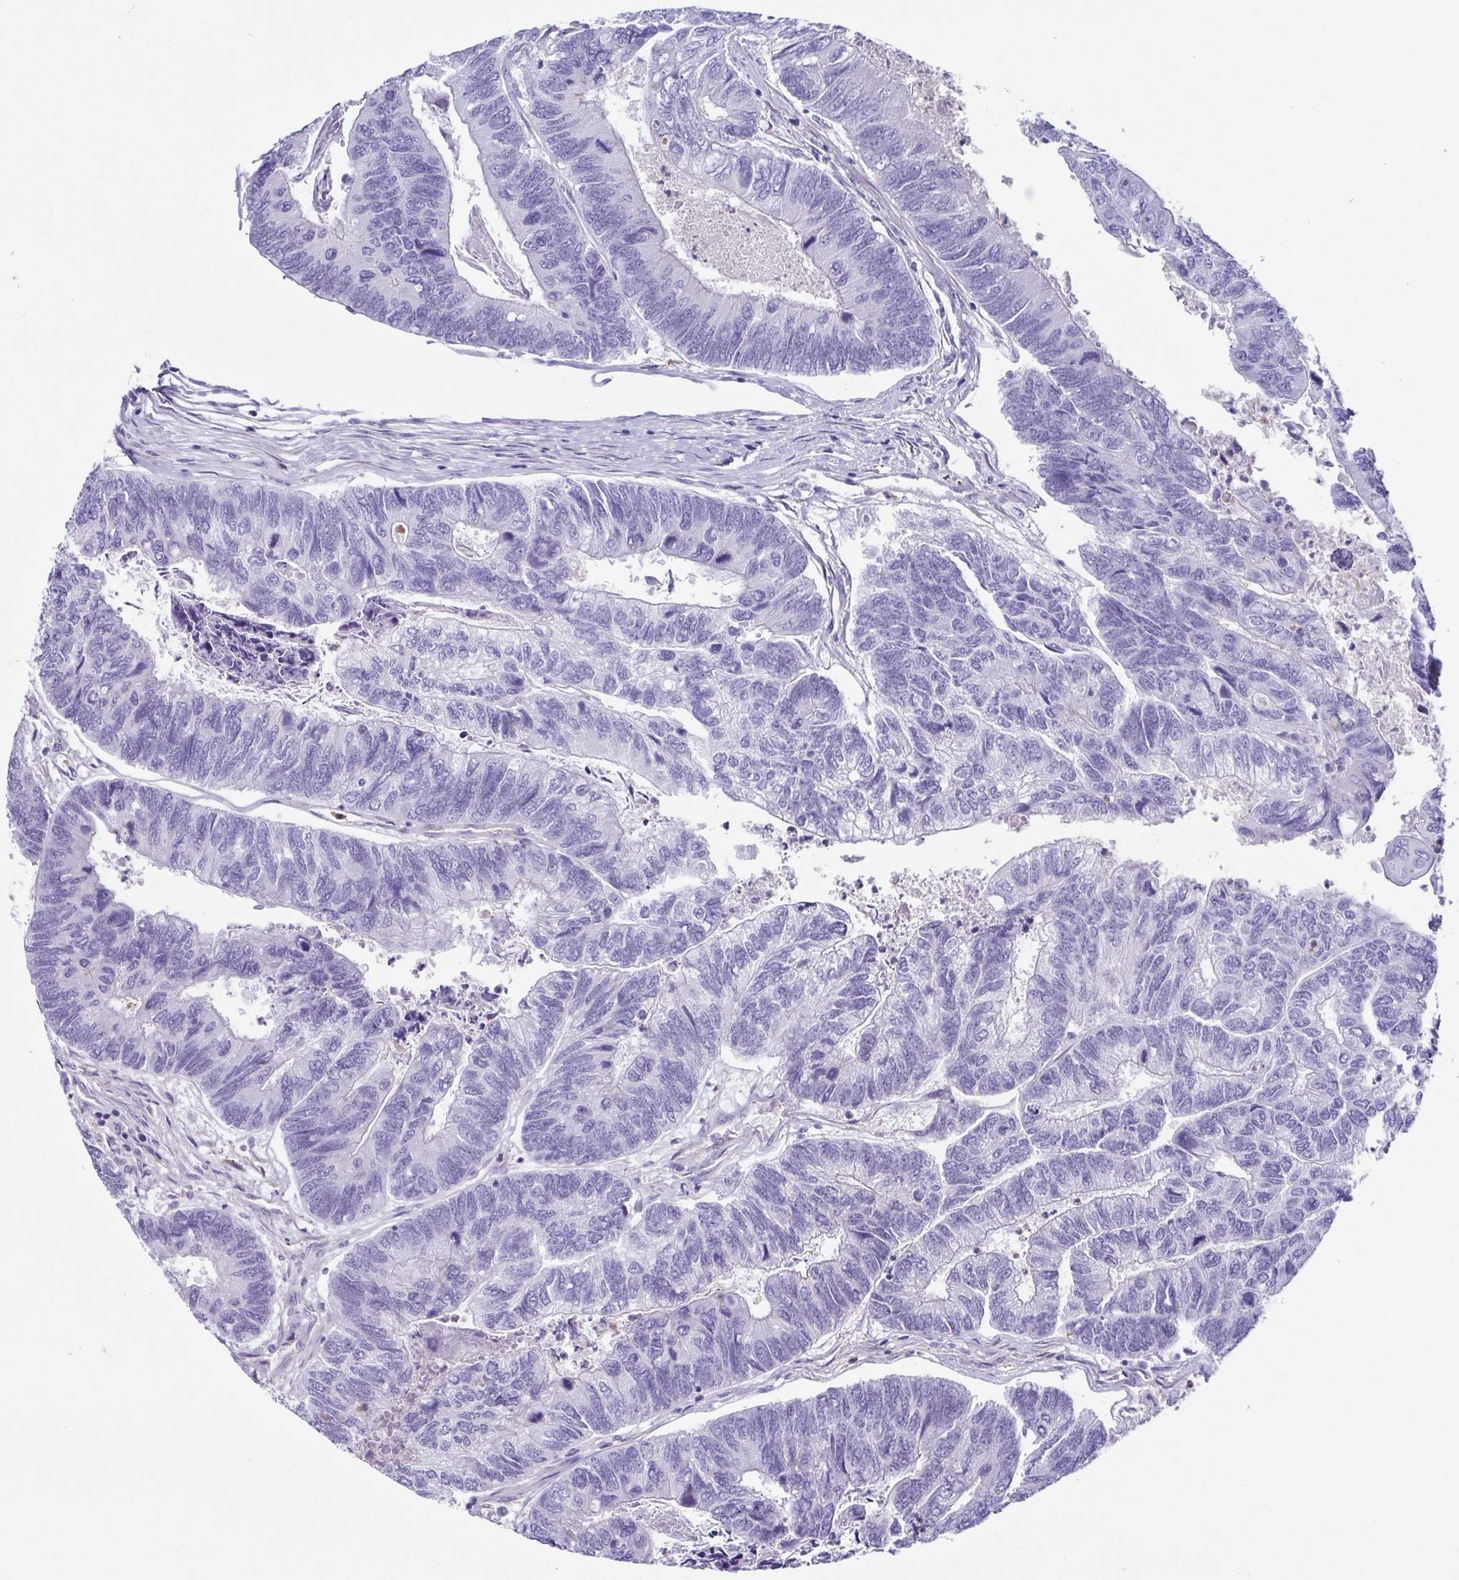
{"staining": {"intensity": "negative", "quantity": "none", "location": "none"}, "tissue": "colorectal cancer", "cell_type": "Tumor cells", "image_type": "cancer", "snomed": [{"axis": "morphology", "description": "Adenocarcinoma, NOS"}, {"axis": "topography", "description": "Colon"}], "caption": "Immunohistochemistry photomicrograph of adenocarcinoma (colorectal) stained for a protein (brown), which demonstrates no staining in tumor cells. (Stains: DAB (3,3'-diaminobenzidine) IHC with hematoxylin counter stain, Microscopy: brightfield microscopy at high magnification).", "gene": "CYP11B1", "patient": {"sex": "female", "age": 67}}